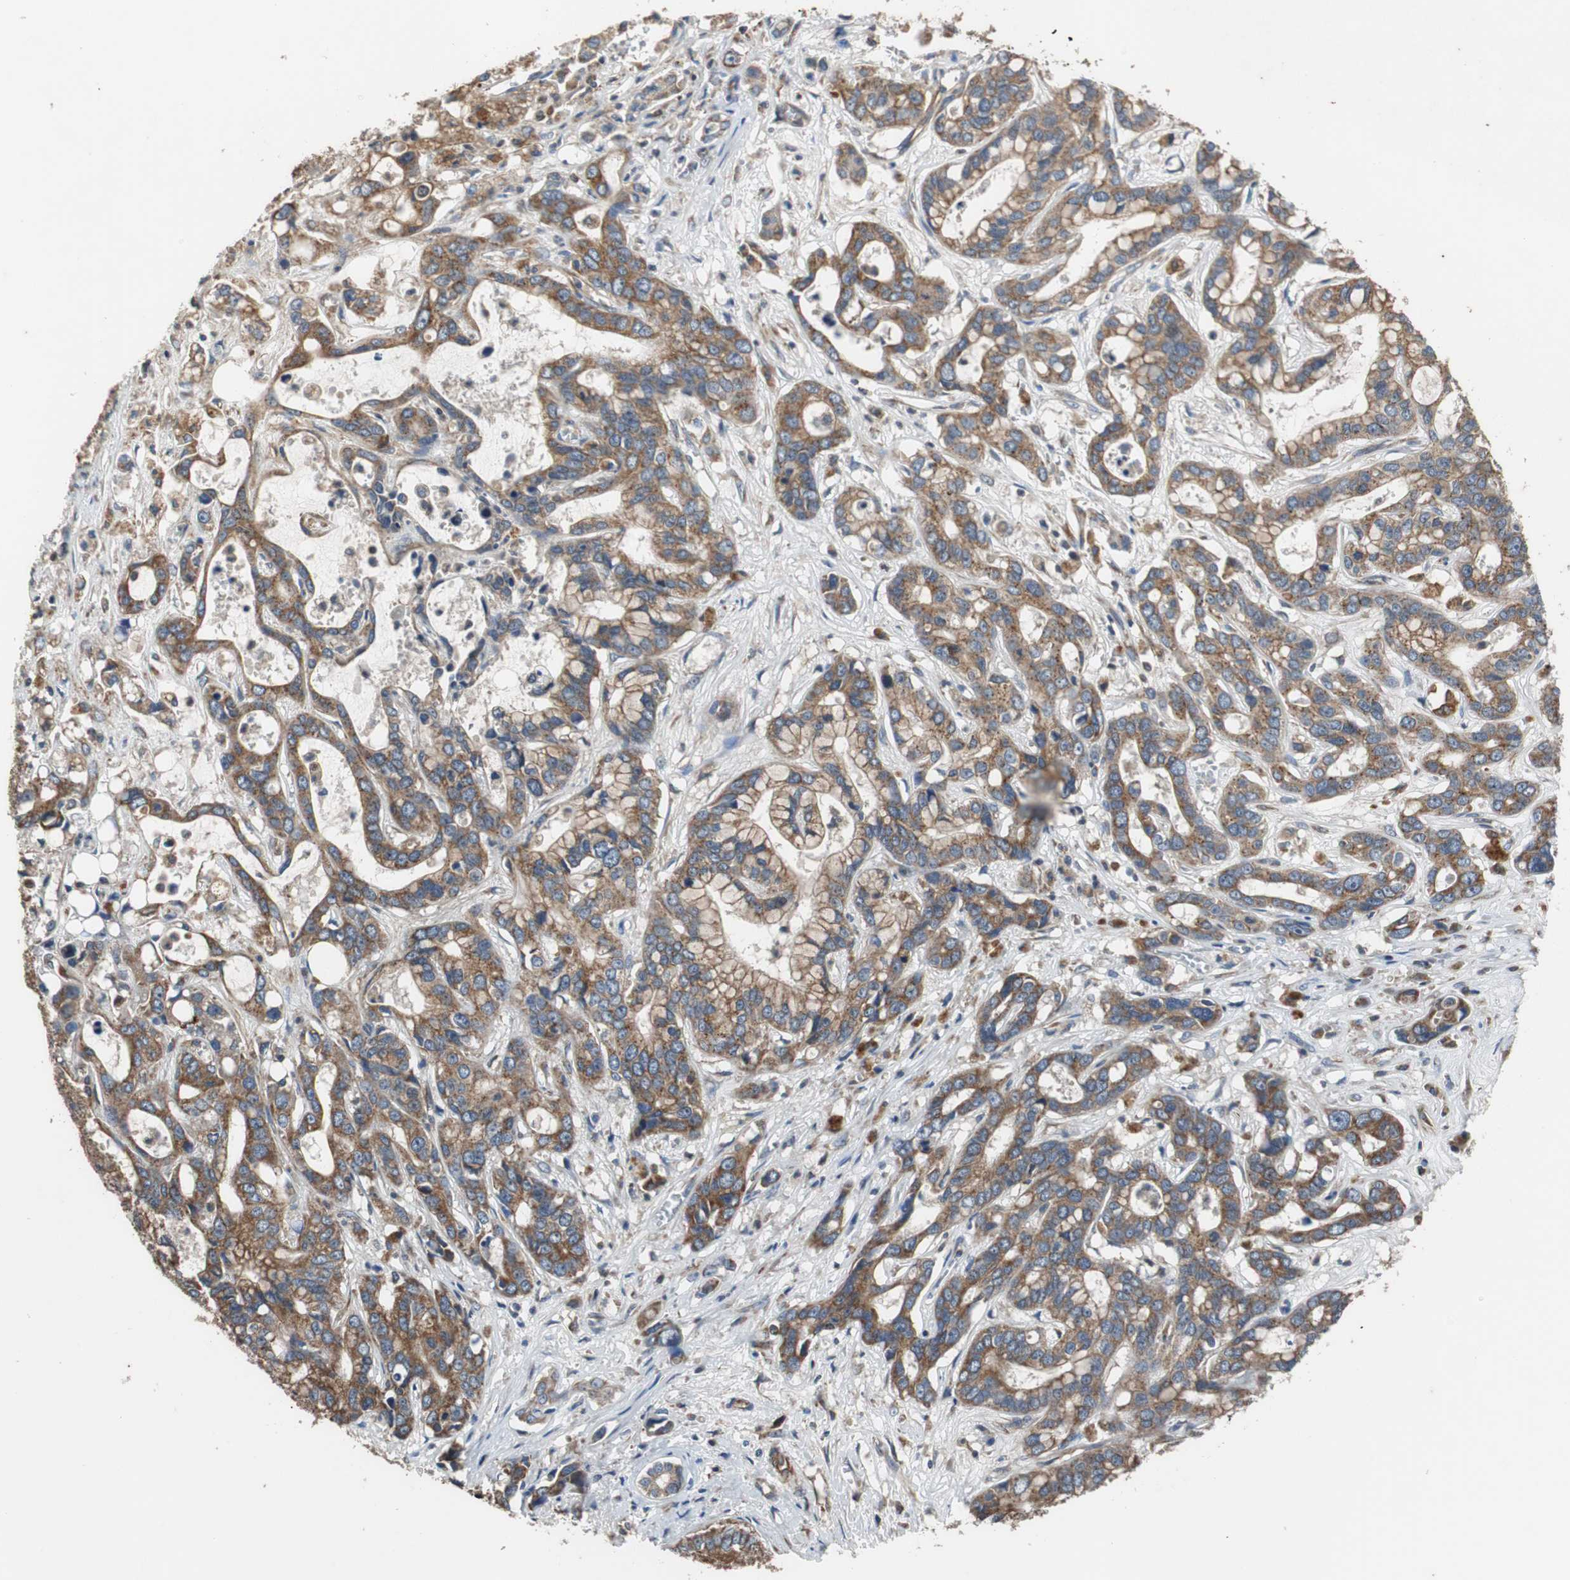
{"staining": {"intensity": "moderate", "quantity": "25%-75%", "location": "cytoplasmic/membranous"}, "tissue": "liver cancer", "cell_type": "Tumor cells", "image_type": "cancer", "snomed": [{"axis": "morphology", "description": "Cholangiocarcinoma"}, {"axis": "topography", "description": "Liver"}], "caption": "Immunohistochemistry of liver cholangiocarcinoma shows medium levels of moderate cytoplasmic/membranous staining in about 25%-75% of tumor cells.", "gene": "ACTR3", "patient": {"sex": "female", "age": 65}}